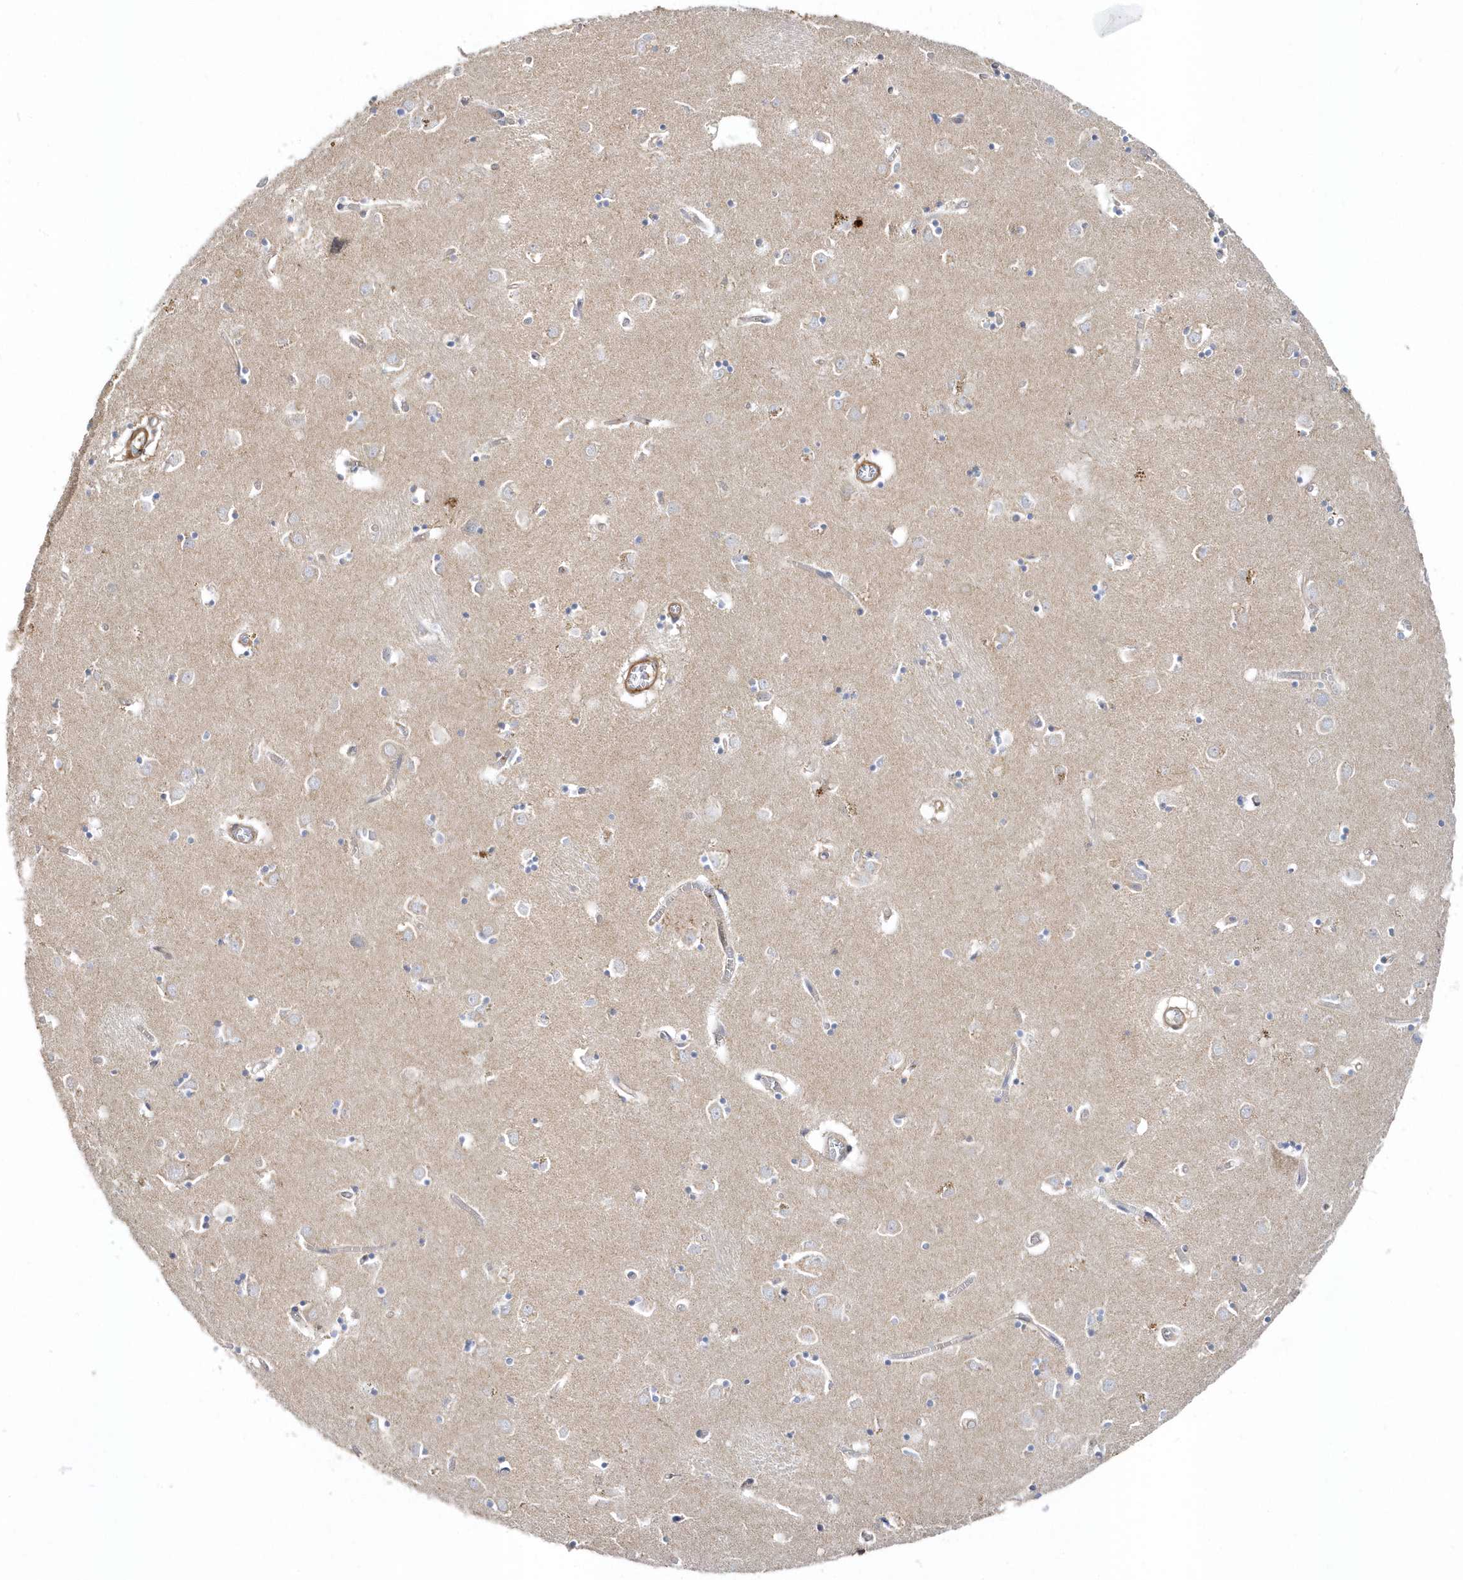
{"staining": {"intensity": "negative", "quantity": "none", "location": "none"}, "tissue": "caudate", "cell_type": "Glial cells", "image_type": "normal", "snomed": [{"axis": "morphology", "description": "Normal tissue, NOS"}, {"axis": "topography", "description": "Lateral ventricle wall"}], "caption": "Photomicrograph shows no significant protein staining in glial cells of unremarkable caudate. (DAB immunohistochemistry (IHC) with hematoxylin counter stain).", "gene": "LEXM", "patient": {"sex": "male", "age": 70}}